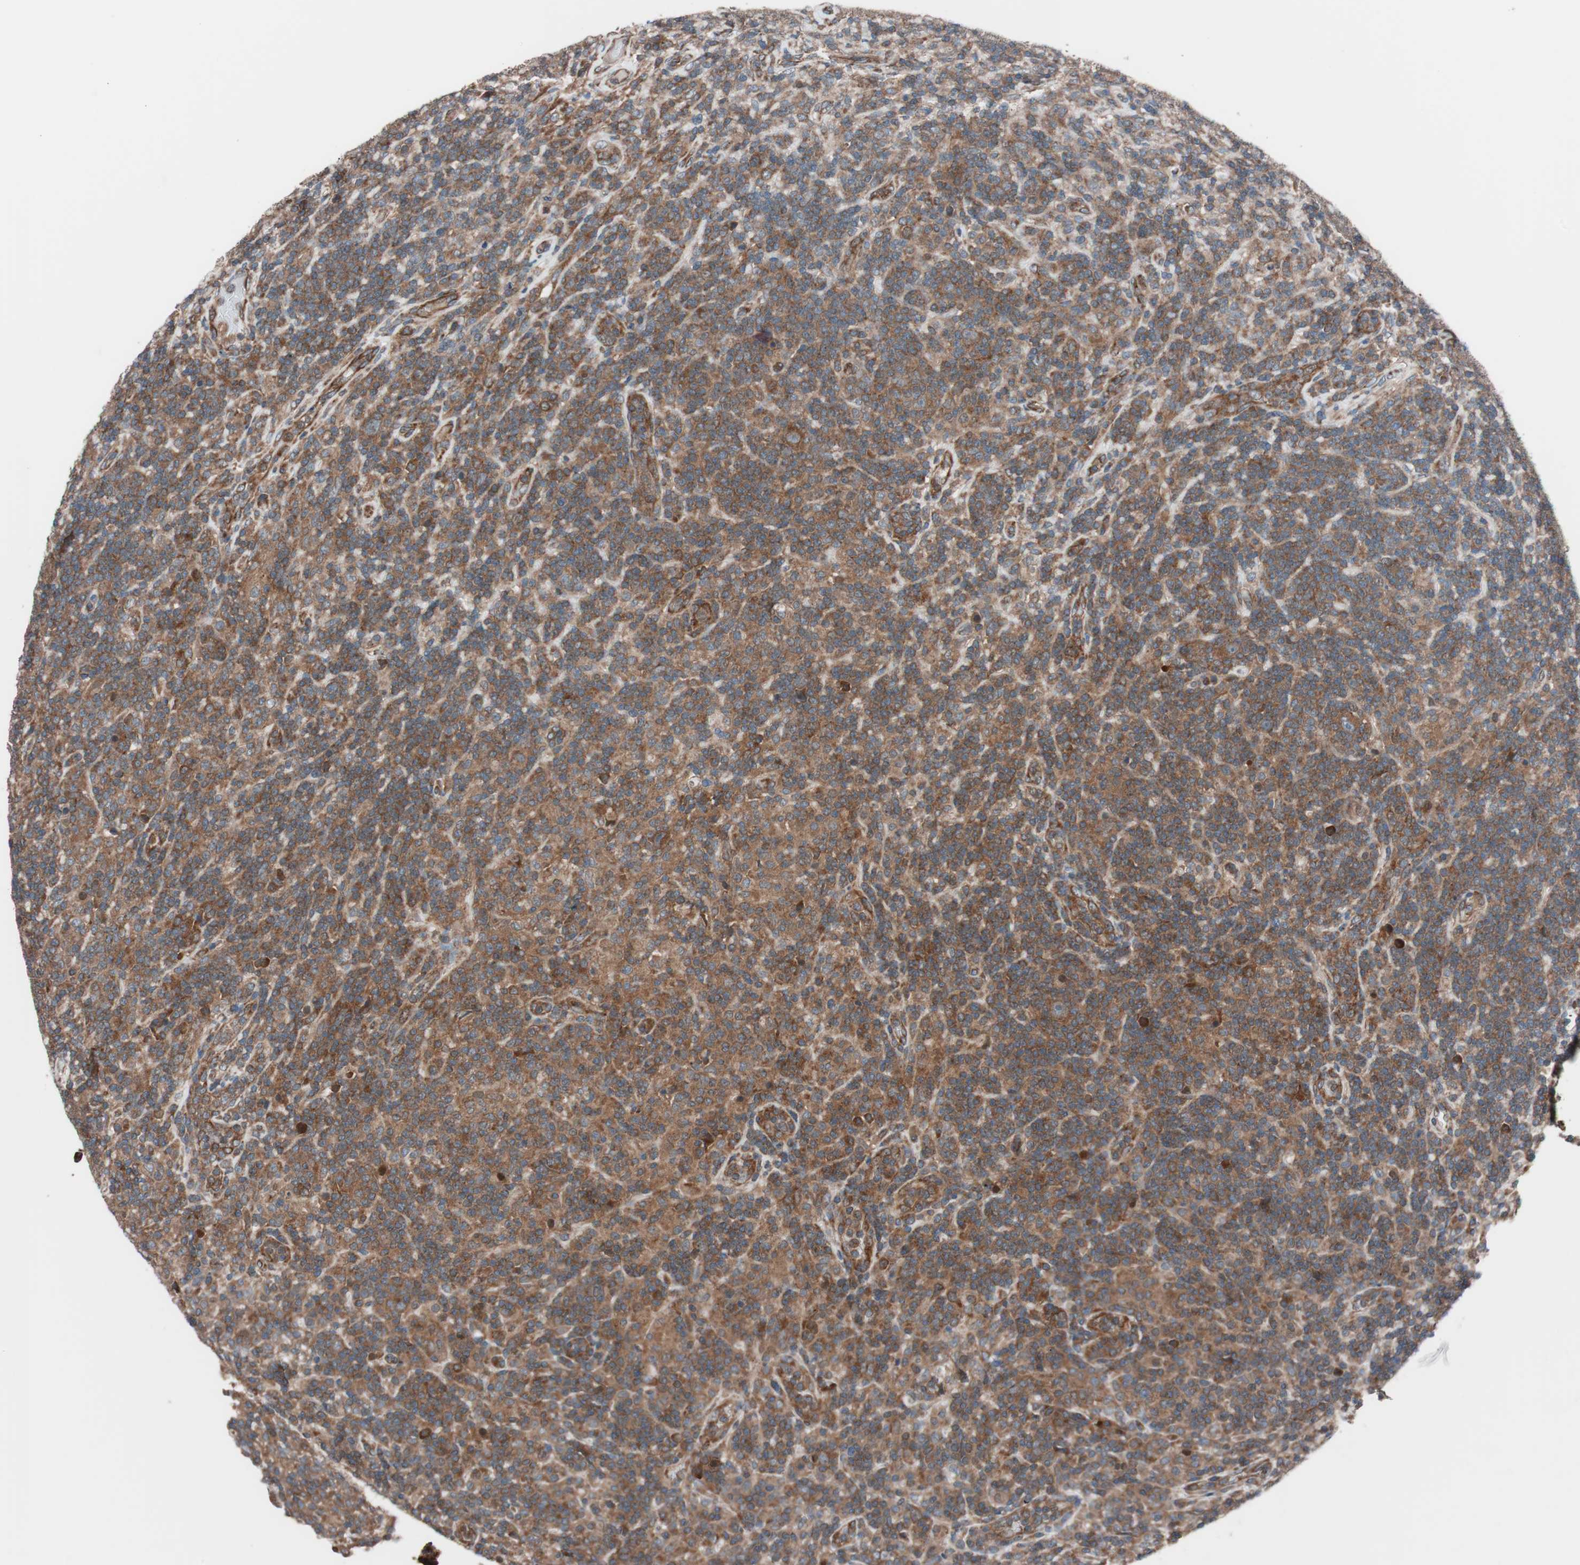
{"staining": {"intensity": "moderate", "quantity": ">75%", "location": "cytoplasmic/membranous"}, "tissue": "lymphoma", "cell_type": "Tumor cells", "image_type": "cancer", "snomed": [{"axis": "morphology", "description": "Hodgkin's disease, NOS"}, {"axis": "topography", "description": "Lymph node"}], "caption": "The histopathology image shows staining of lymphoma, revealing moderate cytoplasmic/membranous protein expression (brown color) within tumor cells.", "gene": "SEC31A", "patient": {"sex": "male", "age": 70}}